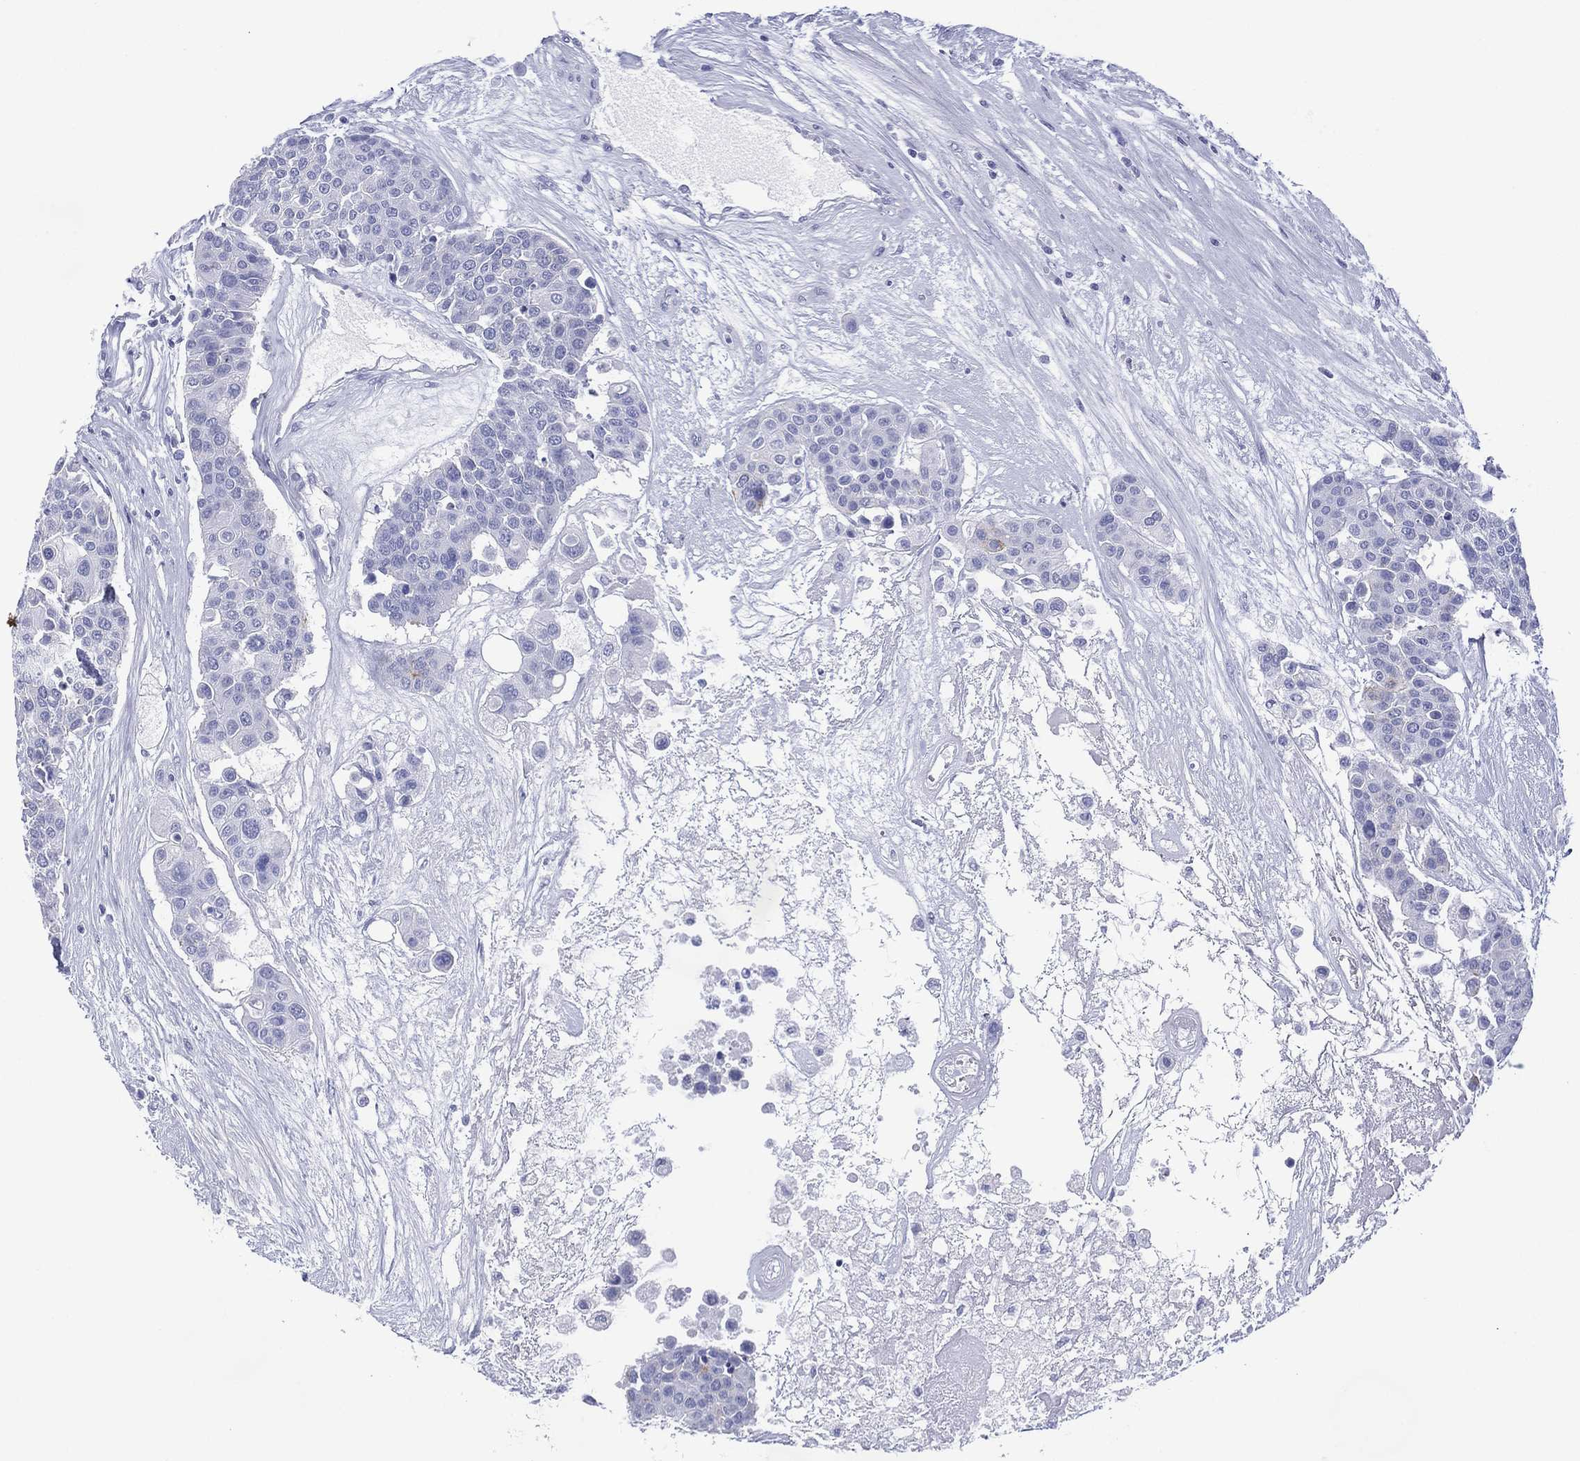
{"staining": {"intensity": "negative", "quantity": "none", "location": "none"}, "tissue": "carcinoid", "cell_type": "Tumor cells", "image_type": "cancer", "snomed": [{"axis": "morphology", "description": "Carcinoid, malignant, NOS"}, {"axis": "topography", "description": "Colon"}], "caption": "Histopathology image shows no protein staining in tumor cells of carcinoid (malignant) tissue.", "gene": "DSG1", "patient": {"sex": "male", "age": 81}}